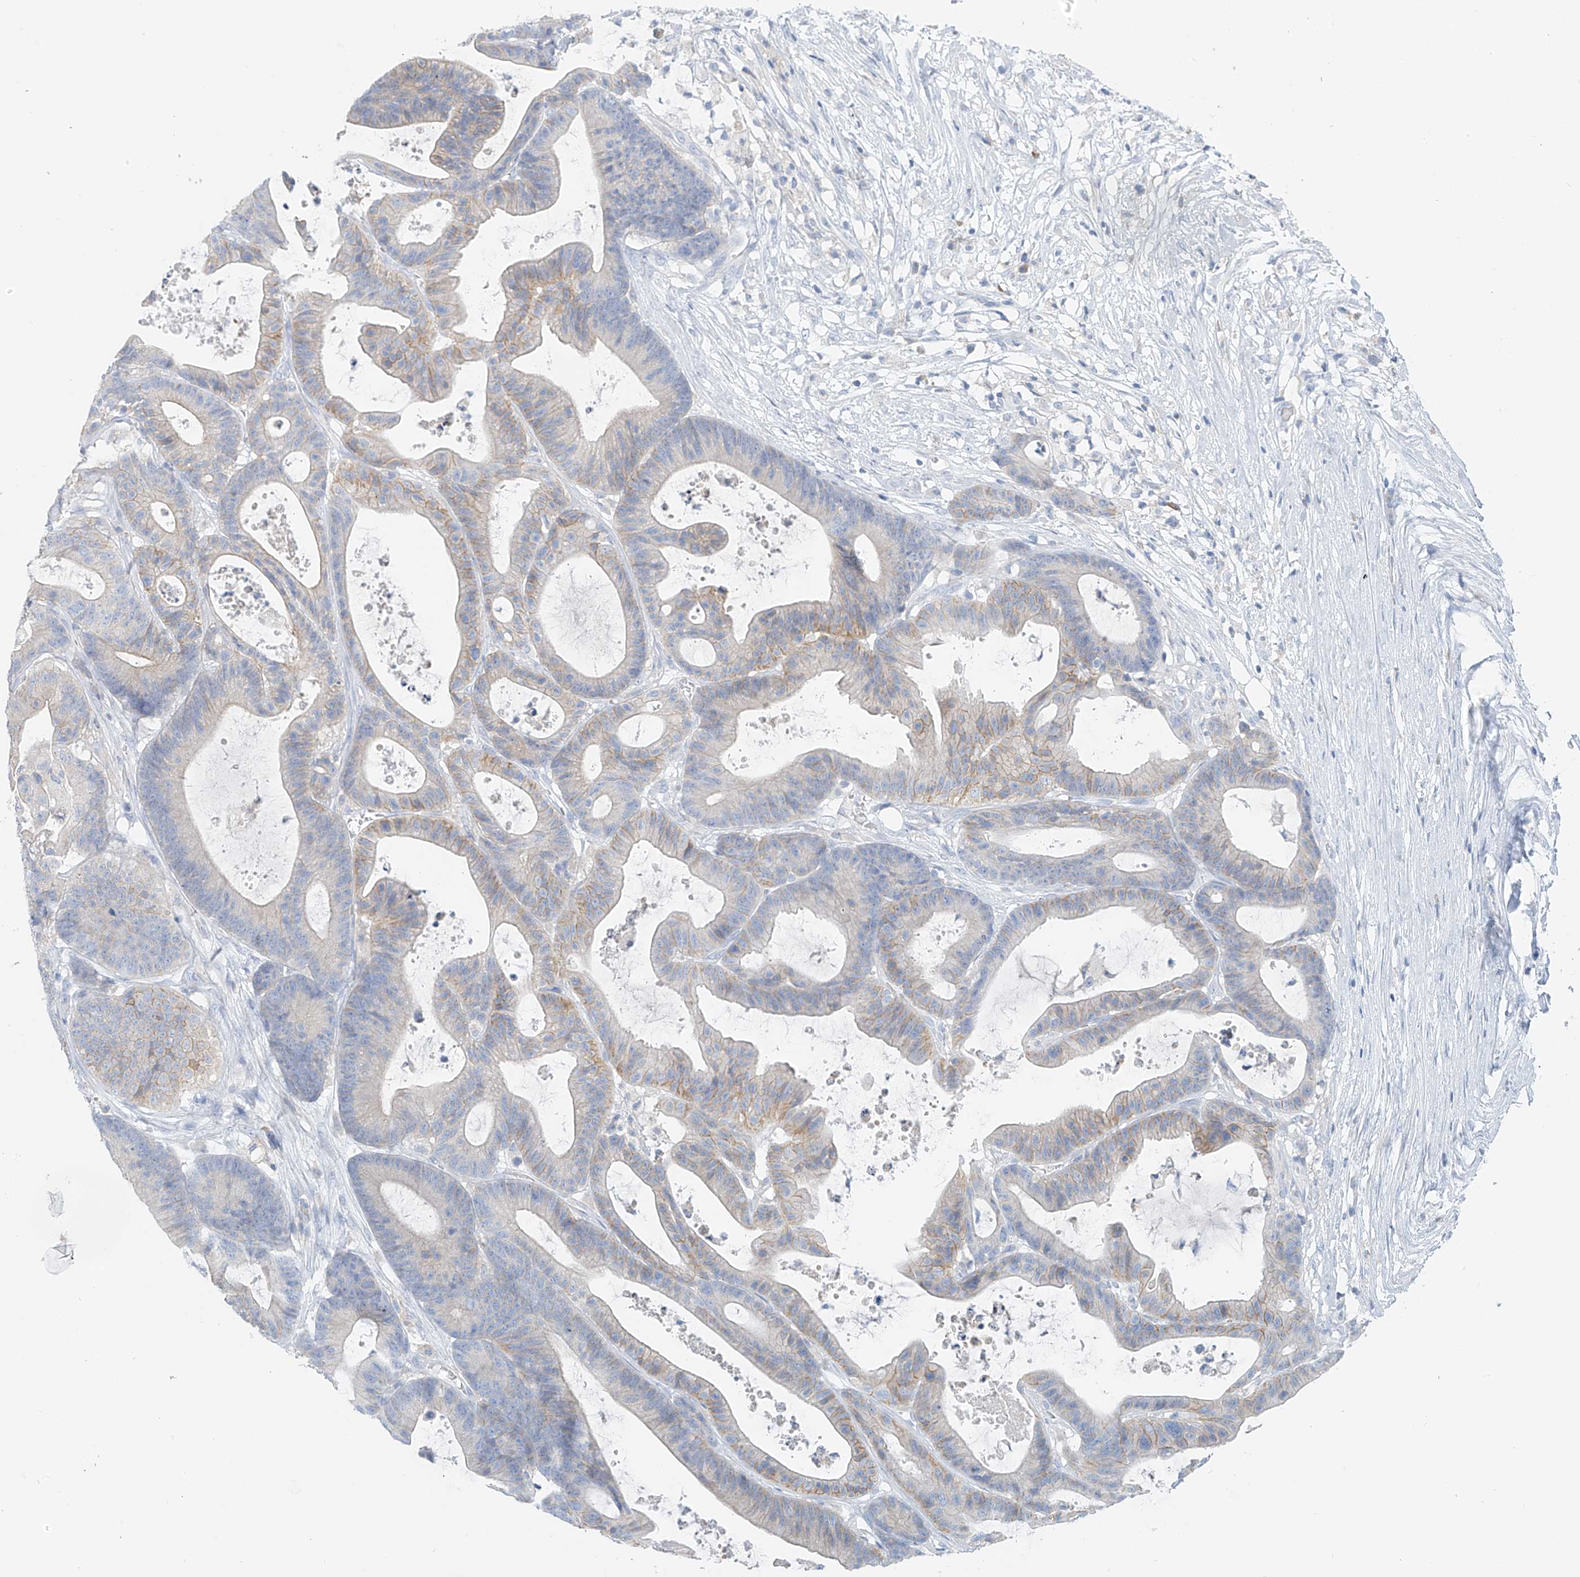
{"staining": {"intensity": "weak", "quantity": "<25%", "location": "cytoplasmic/membranous"}, "tissue": "colorectal cancer", "cell_type": "Tumor cells", "image_type": "cancer", "snomed": [{"axis": "morphology", "description": "Adenocarcinoma, NOS"}, {"axis": "topography", "description": "Colon"}], "caption": "There is no significant expression in tumor cells of colorectal adenocarcinoma.", "gene": "POMGNT2", "patient": {"sex": "female", "age": 84}}